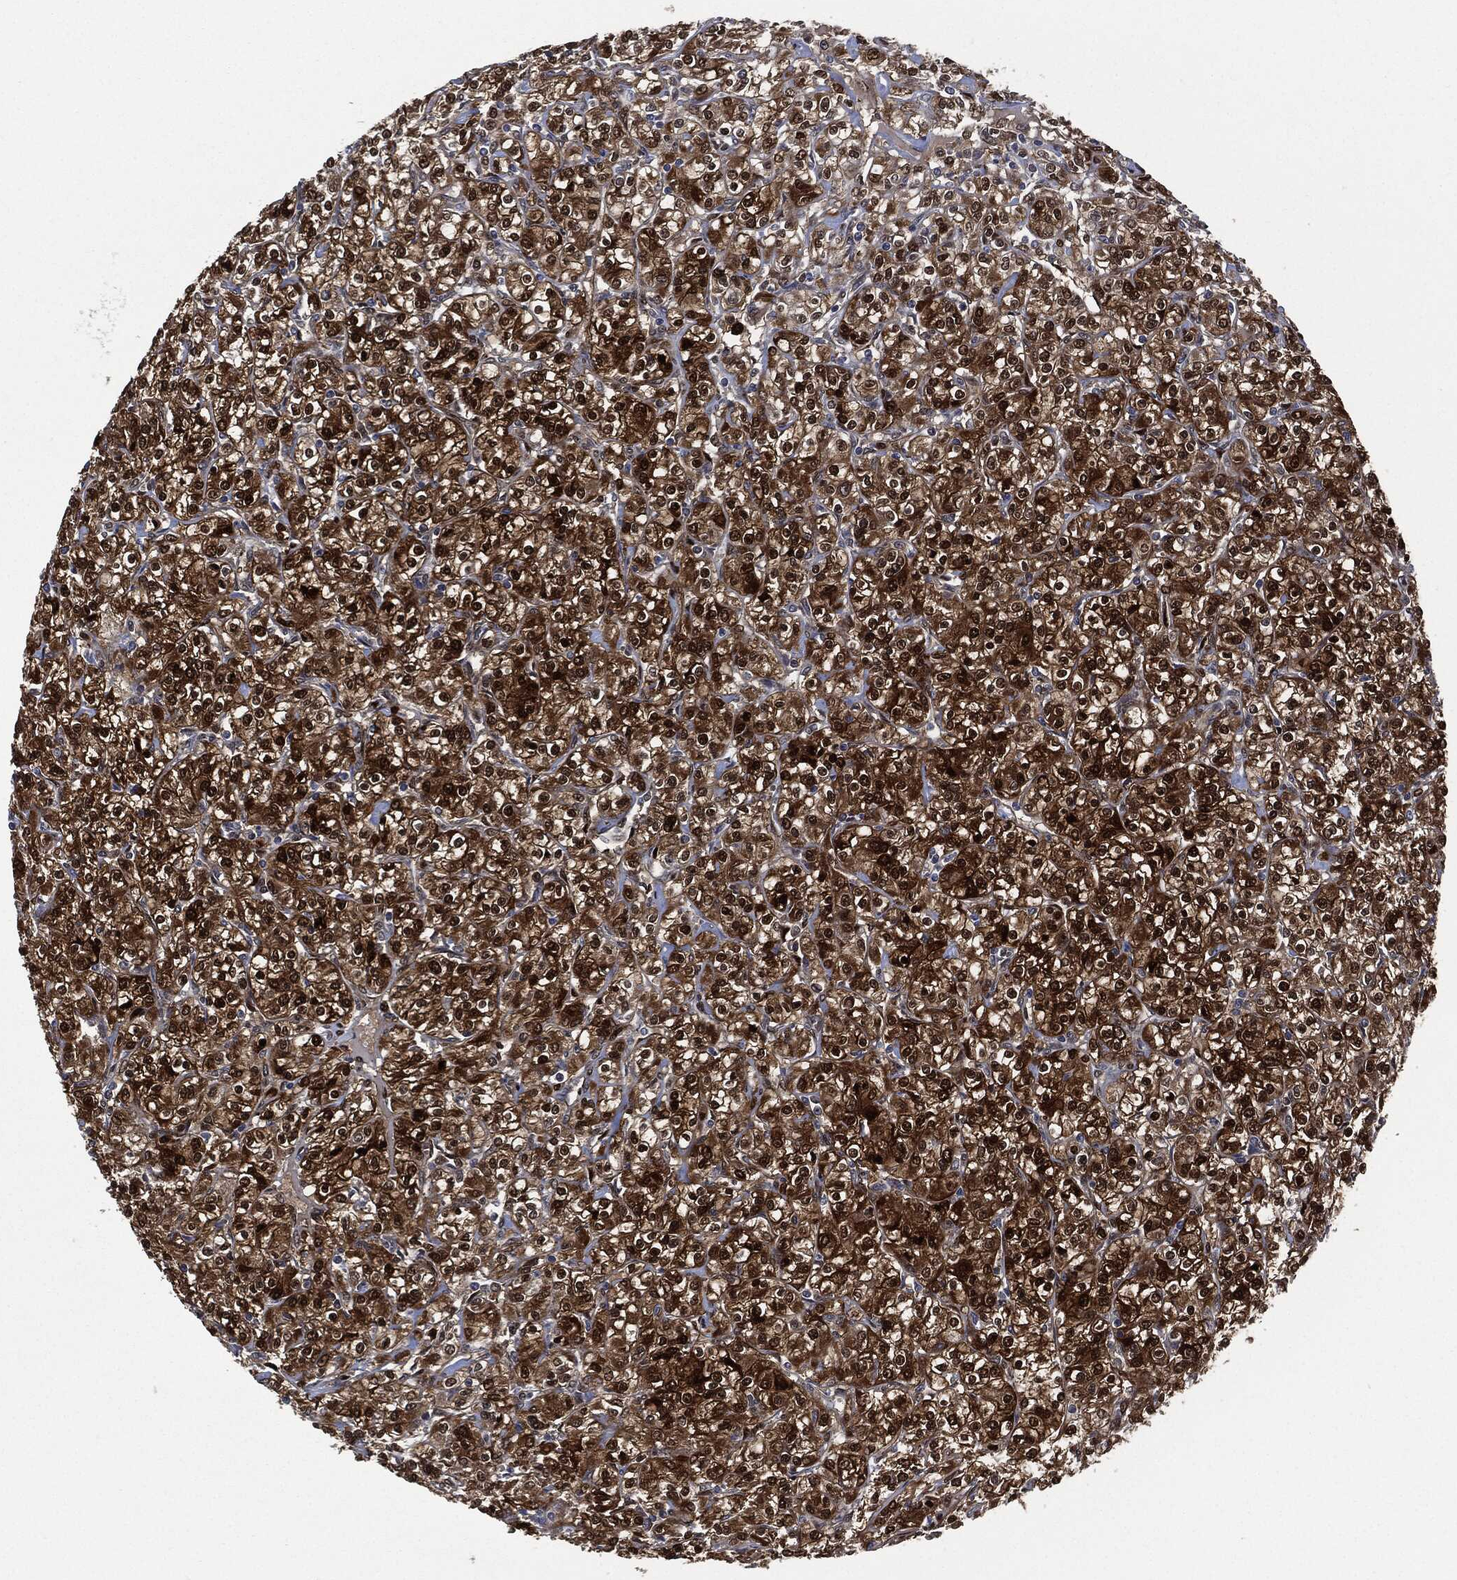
{"staining": {"intensity": "strong", "quantity": "25%-75%", "location": "cytoplasmic/membranous,nuclear"}, "tissue": "renal cancer", "cell_type": "Tumor cells", "image_type": "cancer", "snomed": [{"axis": "morphology", "description": "Adenocarcinoma, NOS"}, {"axis": "topography", "description": "Kidney"}], "caption": "Protein staining of renal cancer tissue reveals strong cytoplasmic/membranous and nuclear expression in approximately 25%-75% of tumor cells.", "gene": "DCTN1", "patient": {"sex": "male", "age": 77}}